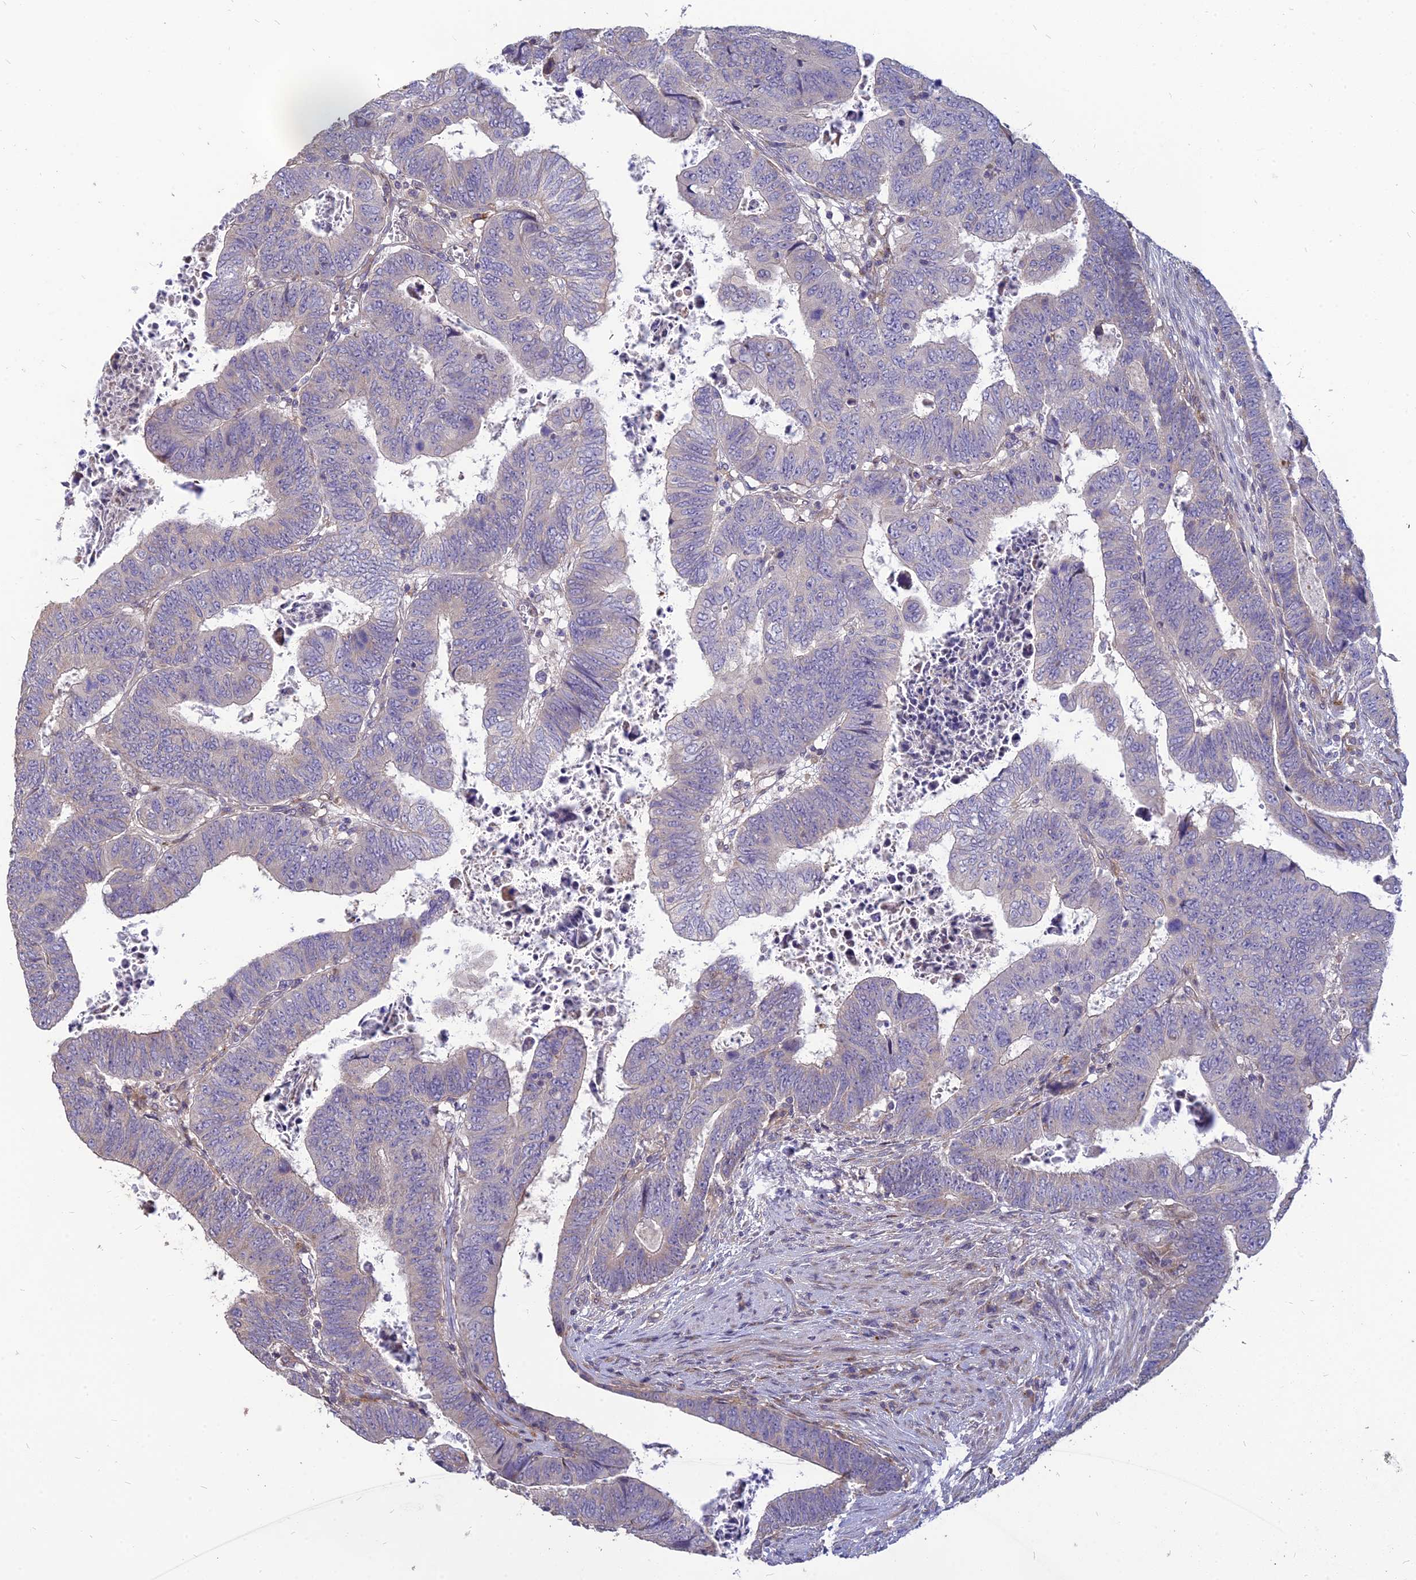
{"staining": {"intensity": "negative", "quantity": "none", "location": "none"}, "tissue": "colorectal cancer", "cell_type": "Tumor cells", "image_type": "cancer", "snomed": [{"axis": "morphology", "description": "Normal tissue, NOS"}, {"axis": "morphology", "description": "Adenocarcinoma, NOS"}, {"axis": "topography", "description": "Rectum"}], "caption": "Immunohistochemistry photomicrograph of neoplastic tissue: colorectal adenocarcinoma stained with DAB (3,3'-diaminobenzidine) displays no significant protein positivity in tumor cells.", "gene": "ST3GAL6", "patient": {"sex": "female", "age": 65}}